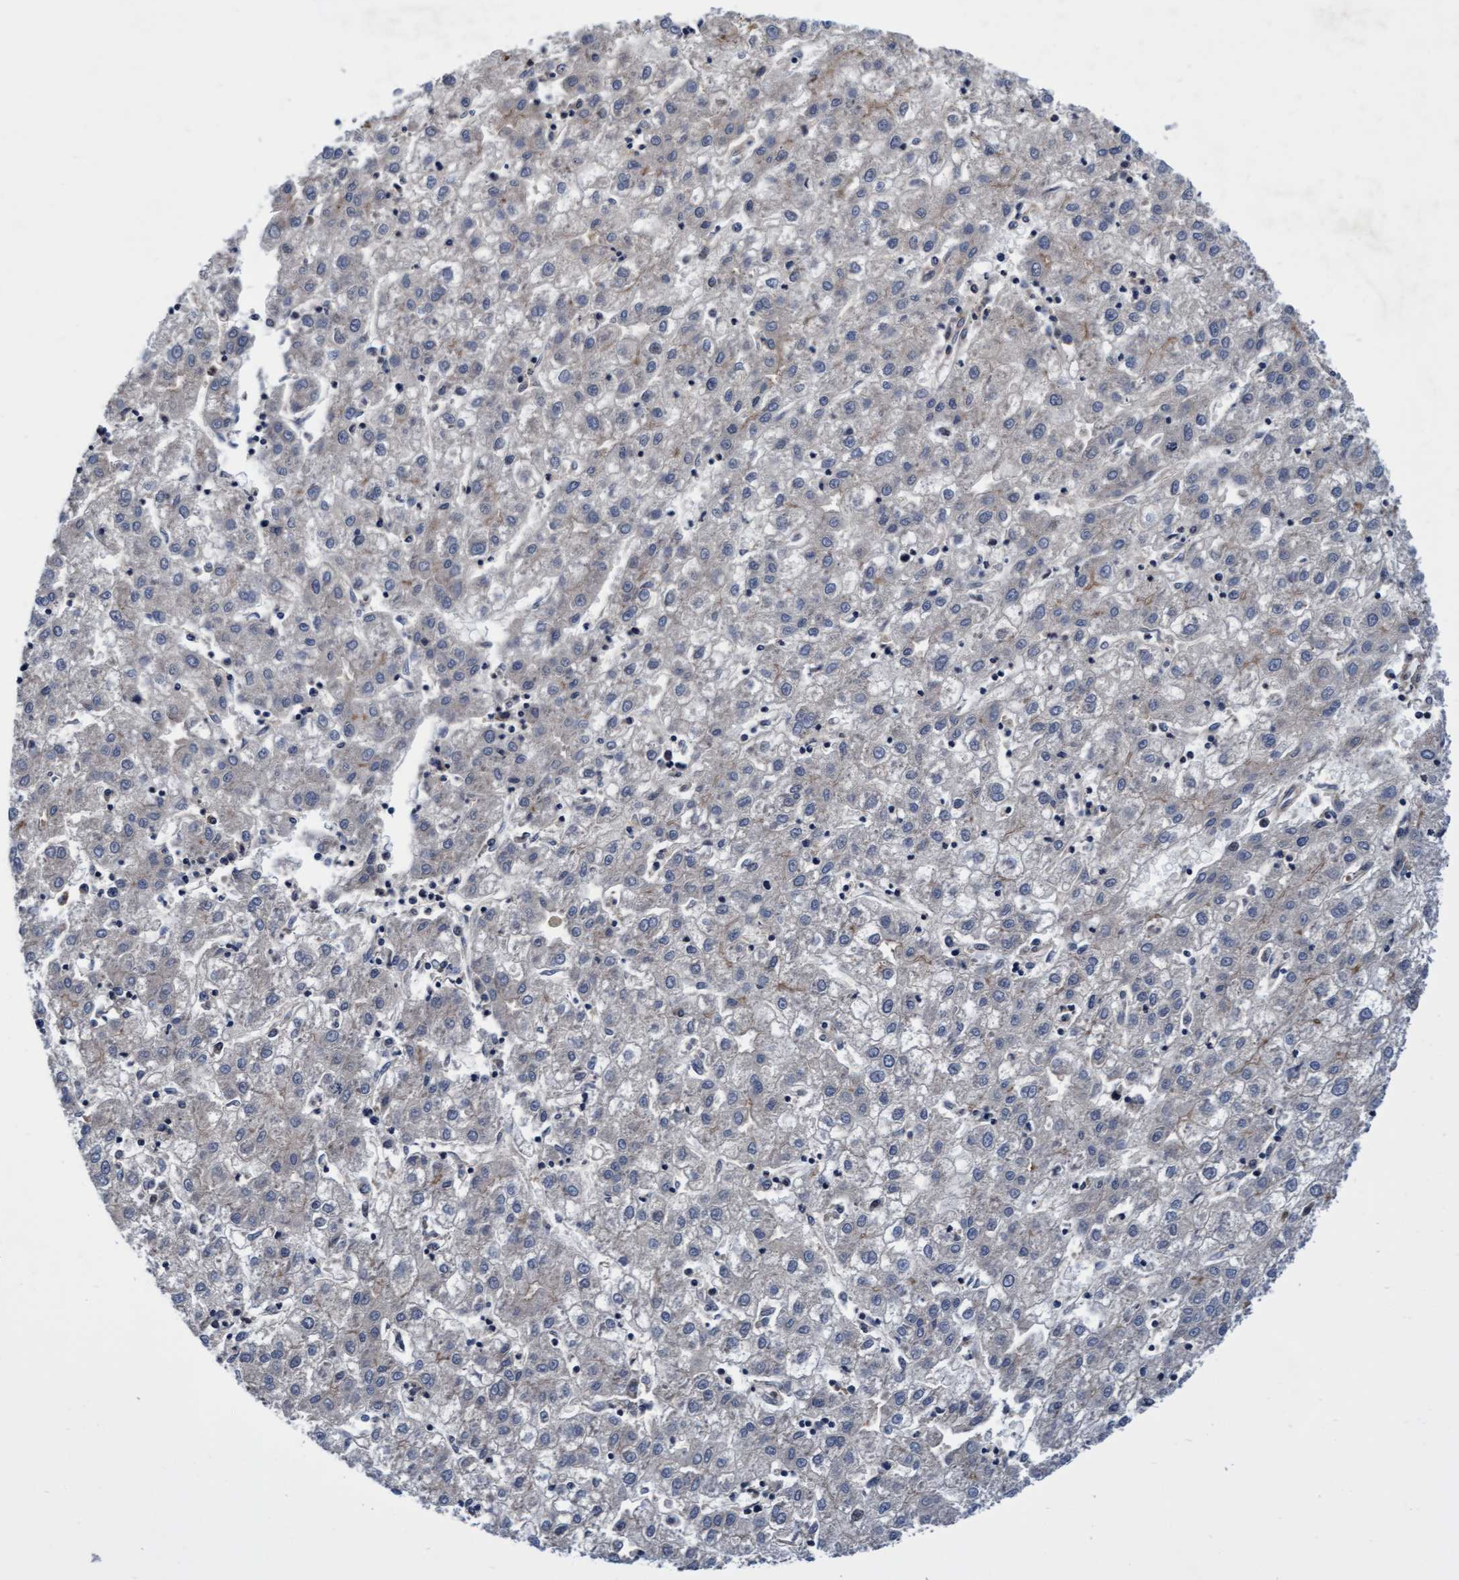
{"staining": {"intensity": "negative", "quantity": "none", "location": "none"}, "tissue": "liver cancer", "cell_type": "Tumor cells", "image_type": "cancer", "snomed": [{"axis": "morphology", "description": "Carcinoma, Hepatocellular, NOS"}, {"axis": "topography", "description": "Liver"}], "caption": "There is no significant staining in tumor cells of hepatocellular carcinoma (liver). (Immunohistochemistry (ihc), brightfield microscopy, high magnification).", "gene": "EFCAB13", "patient": {"sex": "male", "age": 72}}